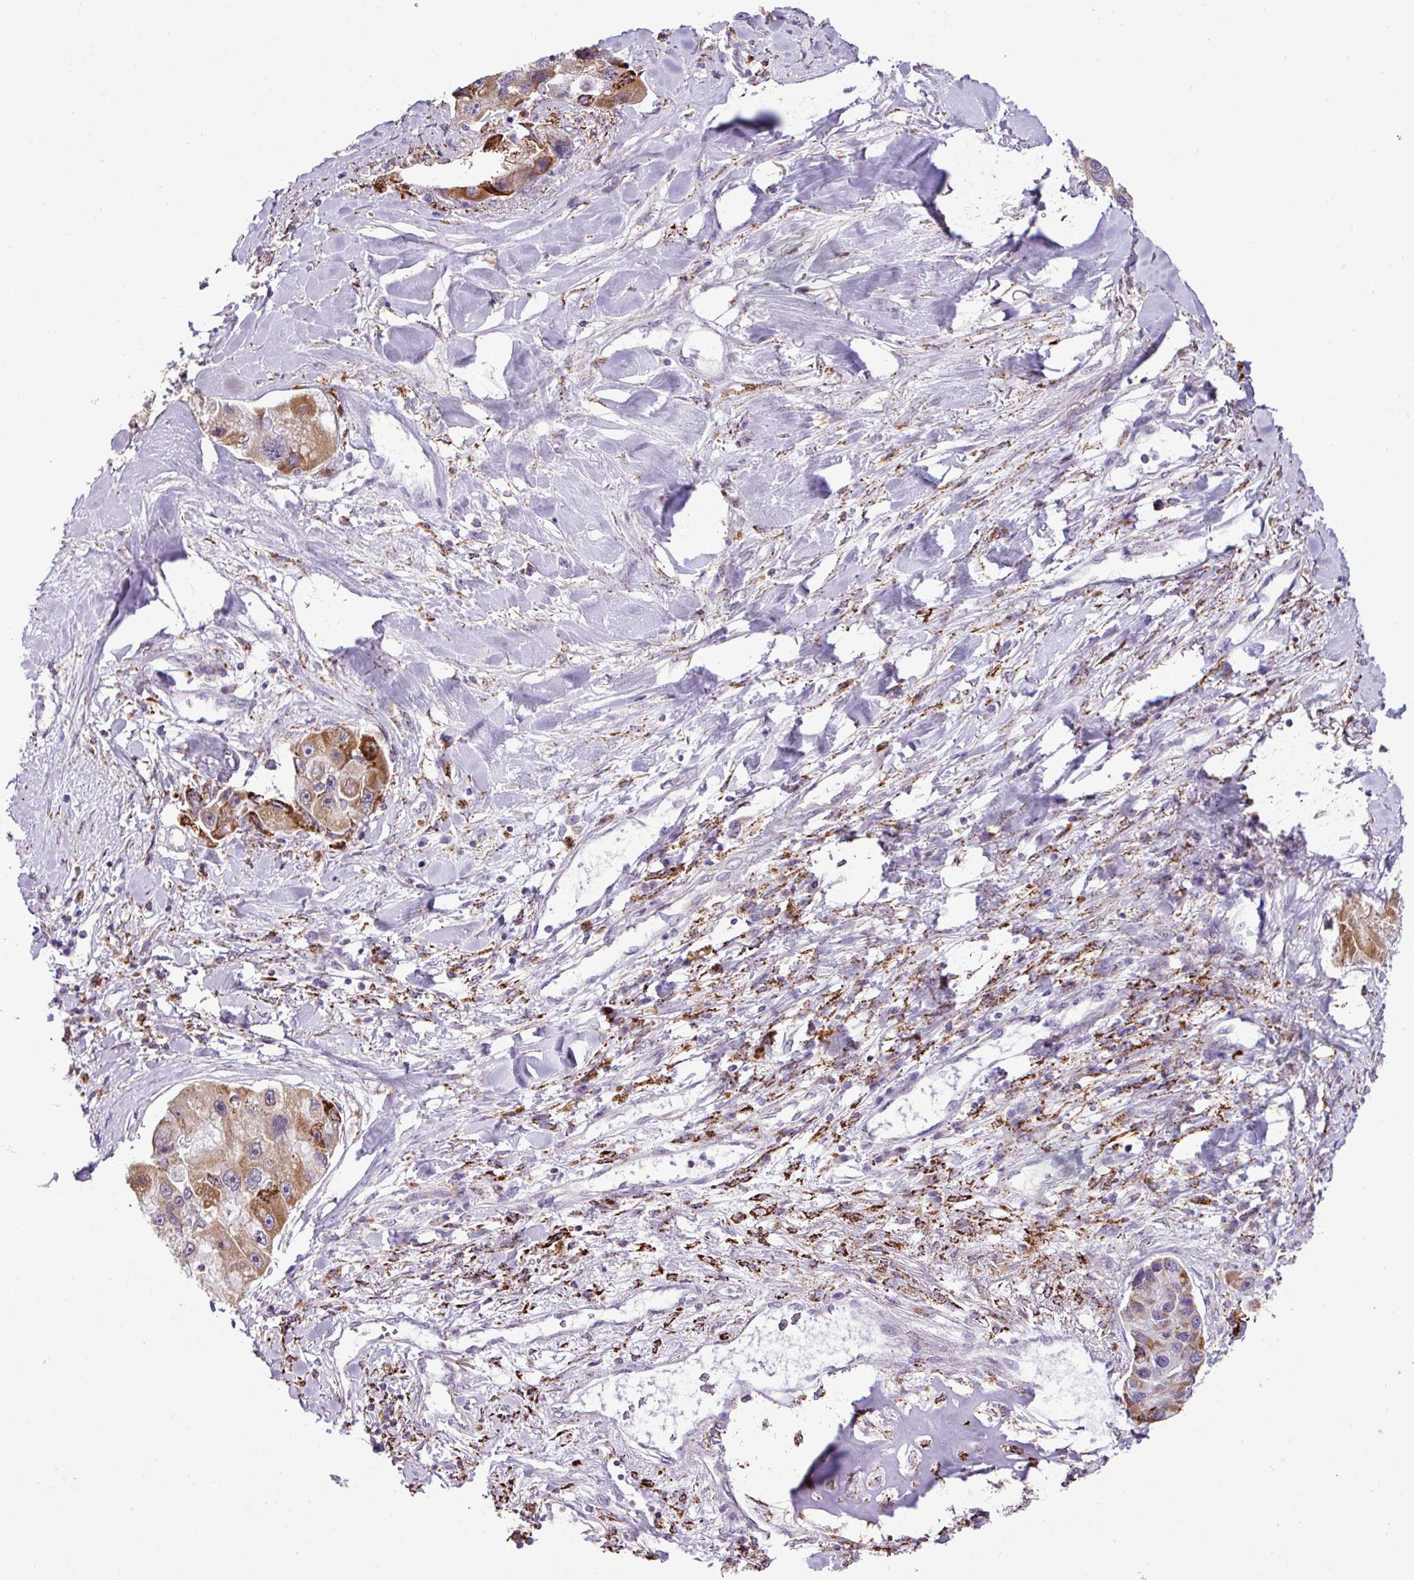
{"staining": {"intensity": "moderate", "quantity": "25%-75%", "location": "cytoplasmic/membranous"}, "tissue": "lung cancer", "cell_type": "Tumor cells", "image_type": "cancer", "snomed": [{"axis": "morphology", "description": "Adenocarcinoma, NOS"}, {"axis": "topography", "description": "Lung"}], "caption": "IHC photomicrograph of human lung cancer (adenocarcinoma) stained for a protein (brown), which shows medium levels of moderate cytoplasmic/membranous positivity in about 25%-75% of tumor cells.", "gene": "SGPP1", "patient": {"sex": "female", "age": 54}}